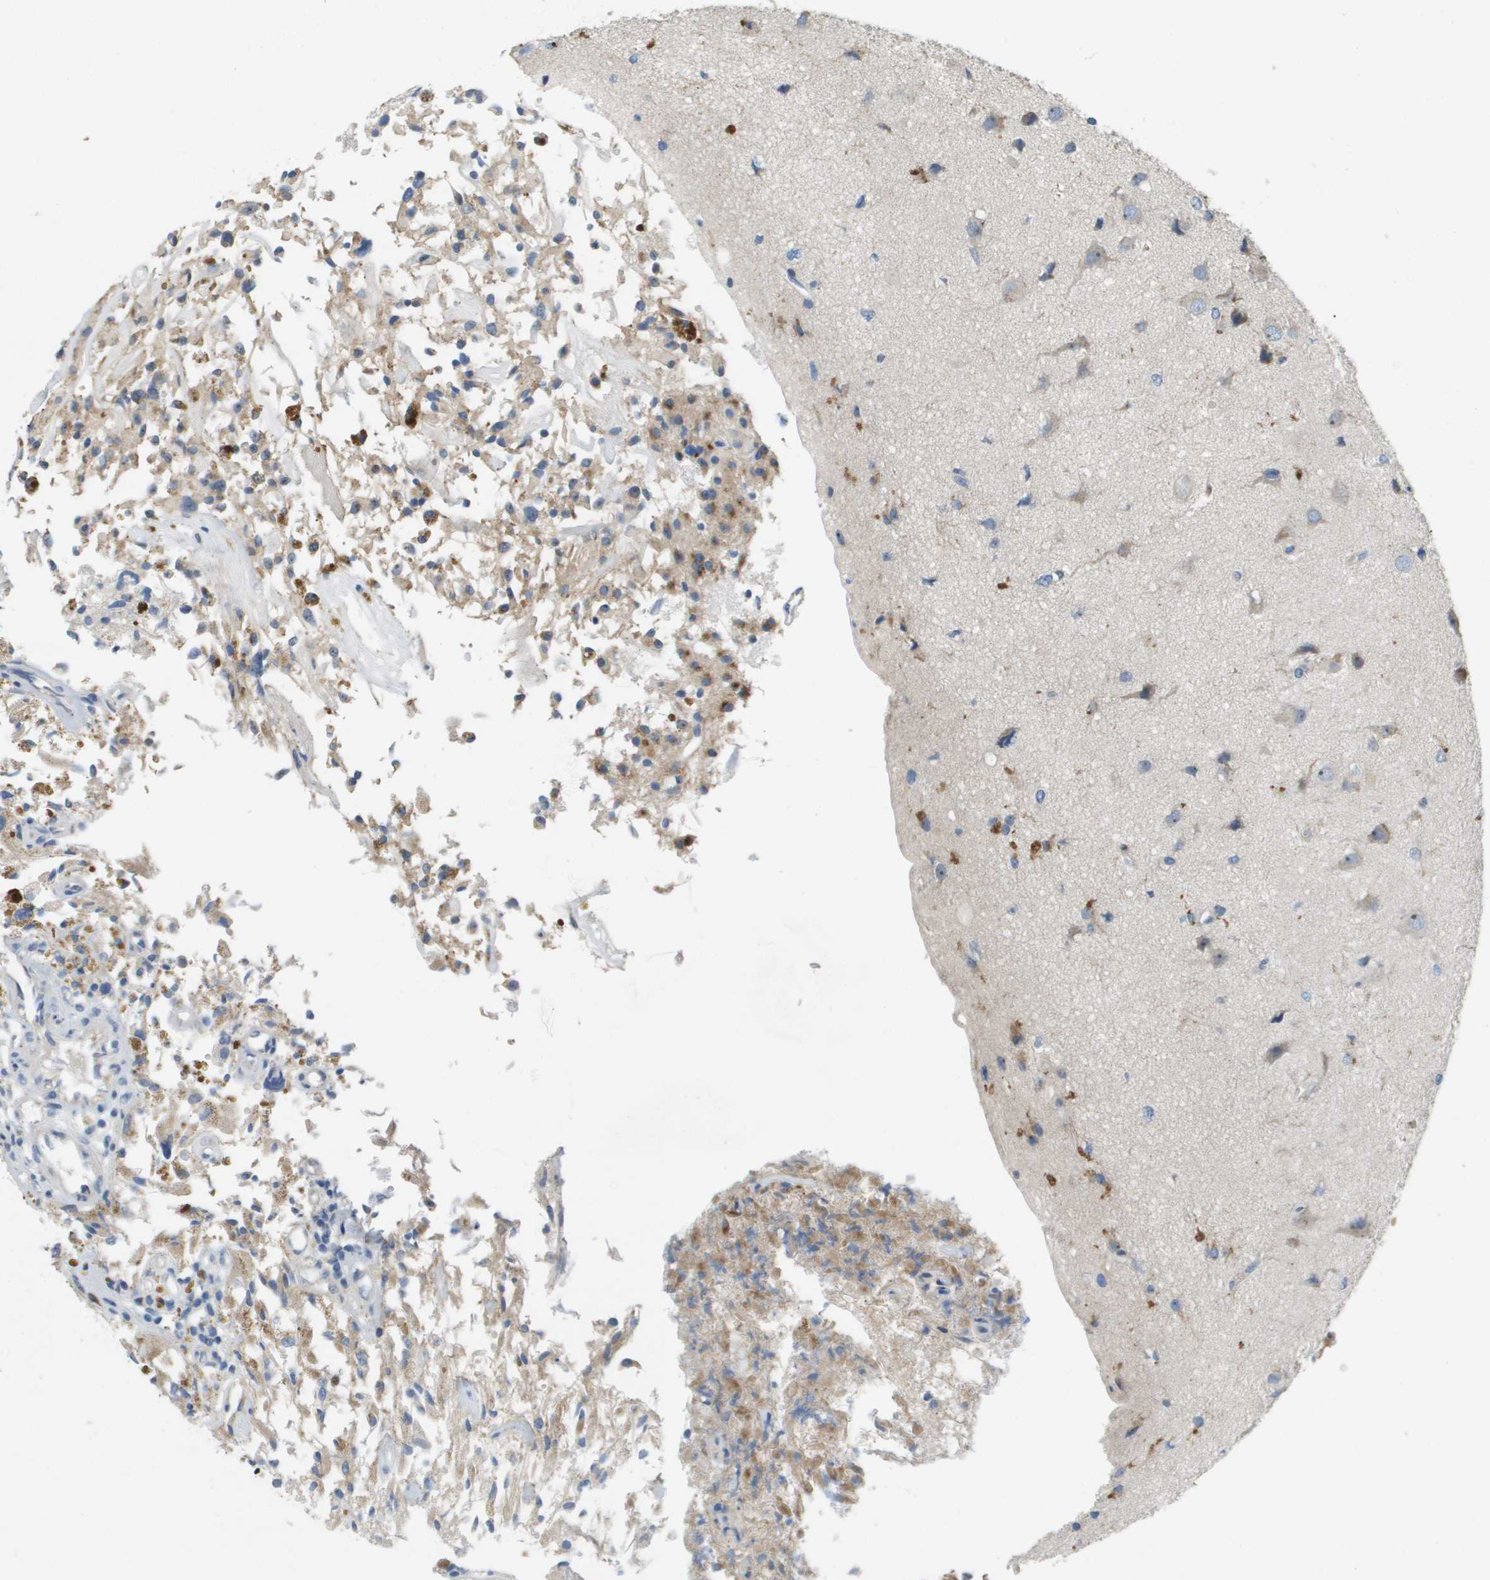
{"staining": {"intensity": "weak", "quantity": "<25%", "location": "cytoplasmic/membranous"}, "tissue": "glioma", "cell_type": "Tumor cells", "image_type": "cancer", "snomed": [{"axis": "morphology", "description": "Glioma, malignant, High grade"}, {"axis": "topography", "description": "Brain"}], "caption": "Glioma was stained to show a protein in brown. There is no significant expression in tumor cells.", "gene": "B3GNT5", "patient": {"sex": "female", "age": 59}}